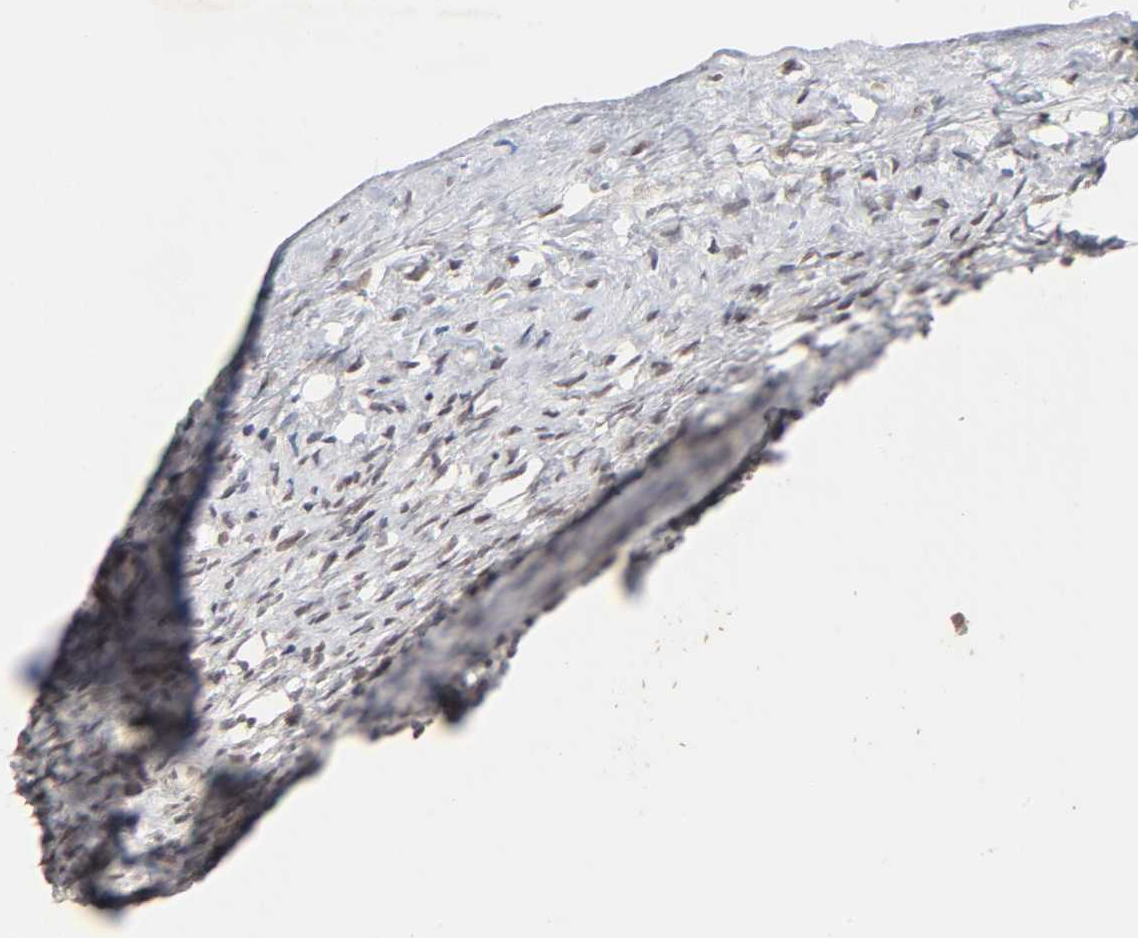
{"staining": {"intensity": "weak", "quantity": "25%-75%", "location": "nuclear"}, "tissue": "ovary", "cell_type": "Ovarian stroma cells", "image_type": "normal", "snomed": [{"axis": "morphology", "description": "Normal tissue, NOS"}, {"axis": "topography", "description": "Ovary"}], "caption": "The immunohistochemical stain shows weak nuclear positivity in ovarian stroma cells of unremarkable ovary. (brown staining indicates protein expression, while blue staining denotes nuclei).", "gene": "EP300", "patient": {"sex": "female", "age": 35}}